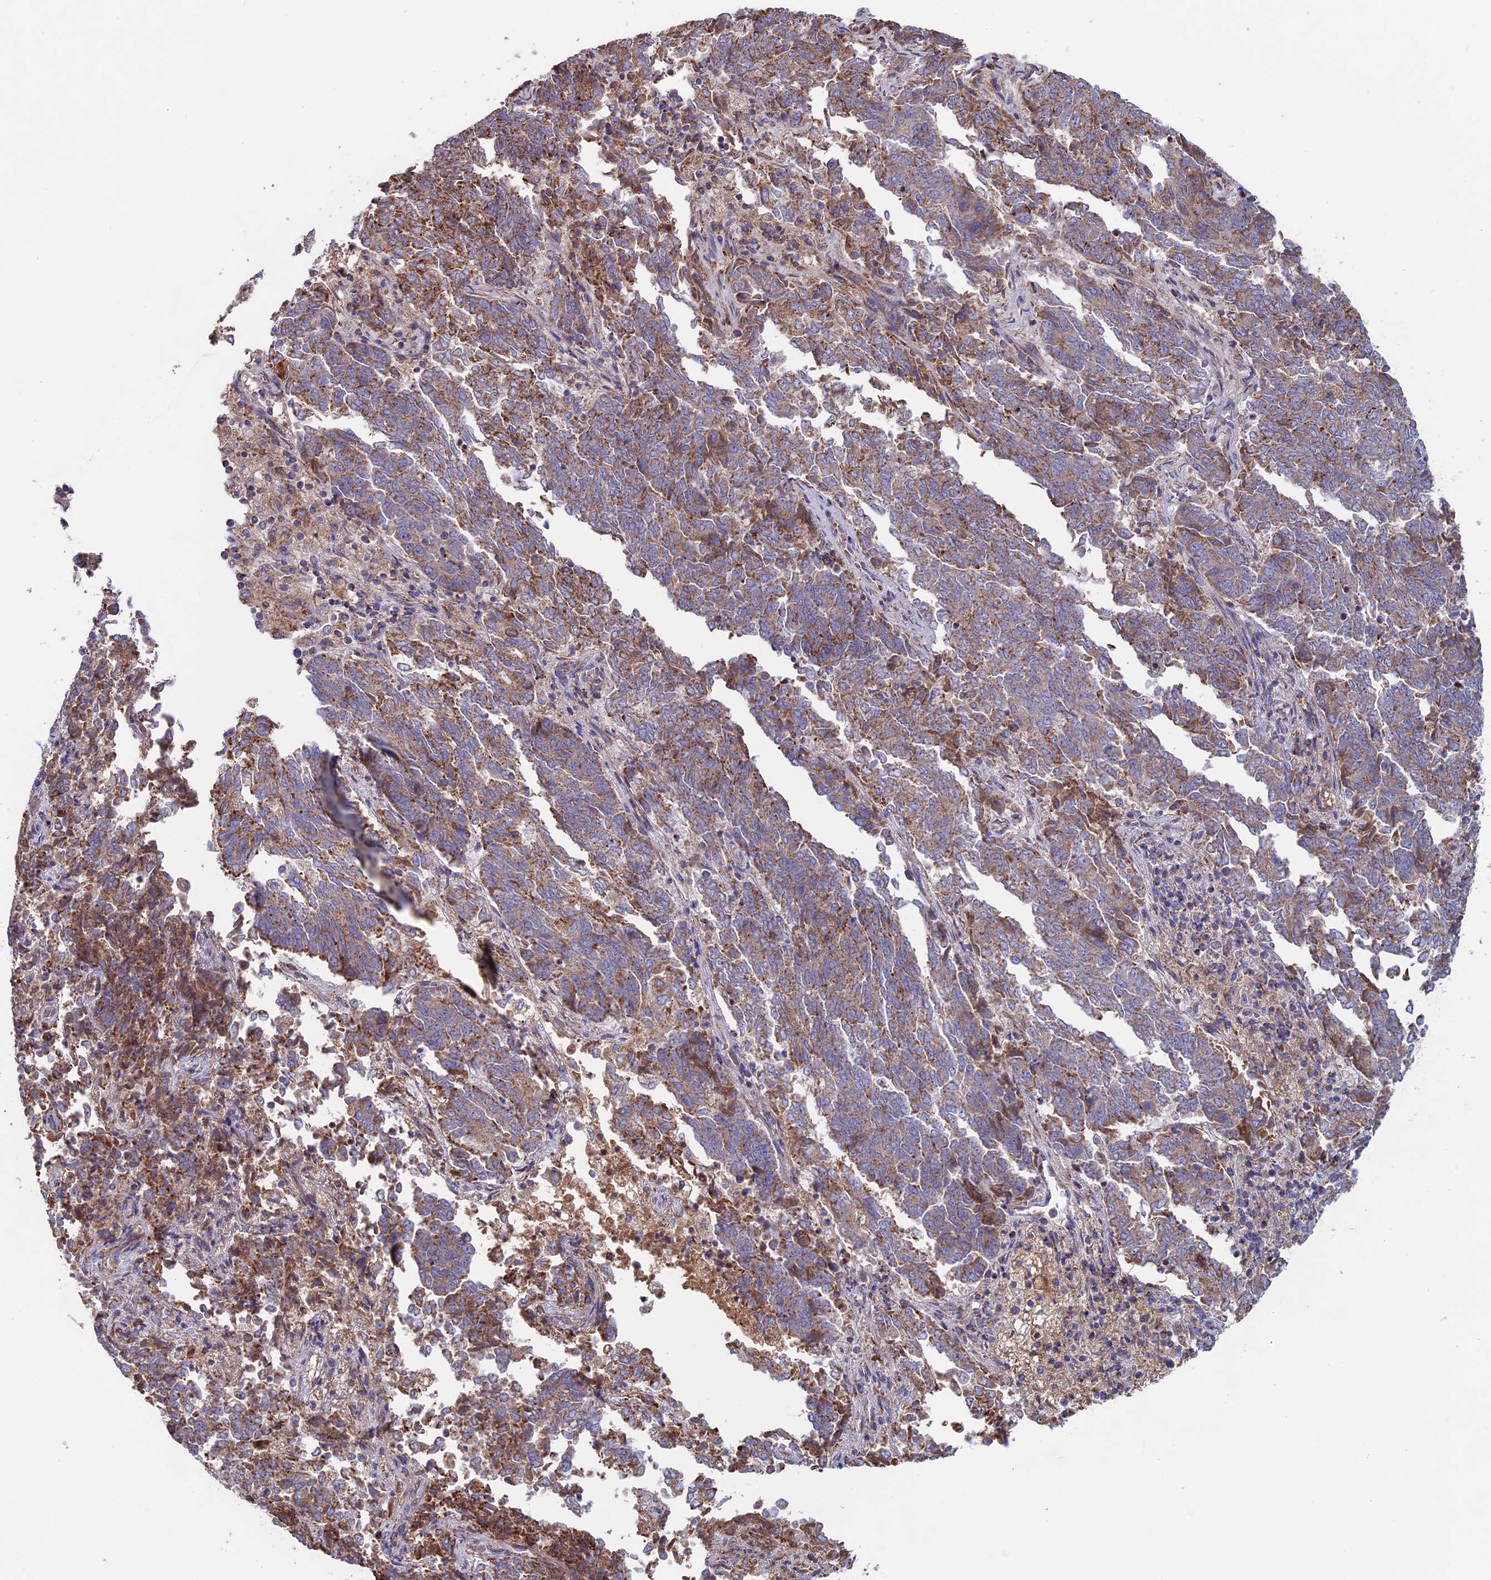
{"staining": {"intensity": "moderate", "quantity": ">75%", "location": "cytoplasmic/membranous"}, "tissue": "endometrial cancer", "cell_type": "Tumor cells", "image_type": "cancer", "snomed": [{"axis": "morphology", "description": "Adenocarcinoma, NOS"}, {"axis": "topography", "description": "Endometrium"}], "caption": "Protein staining of adenocarcinoma (endometrial) tissue exhibits moderate cytoplasmic/membranous expression in about >75% of tumor cells.", "gene": "SLC15A5", "patient": {"sex": "female", "age": 80}}